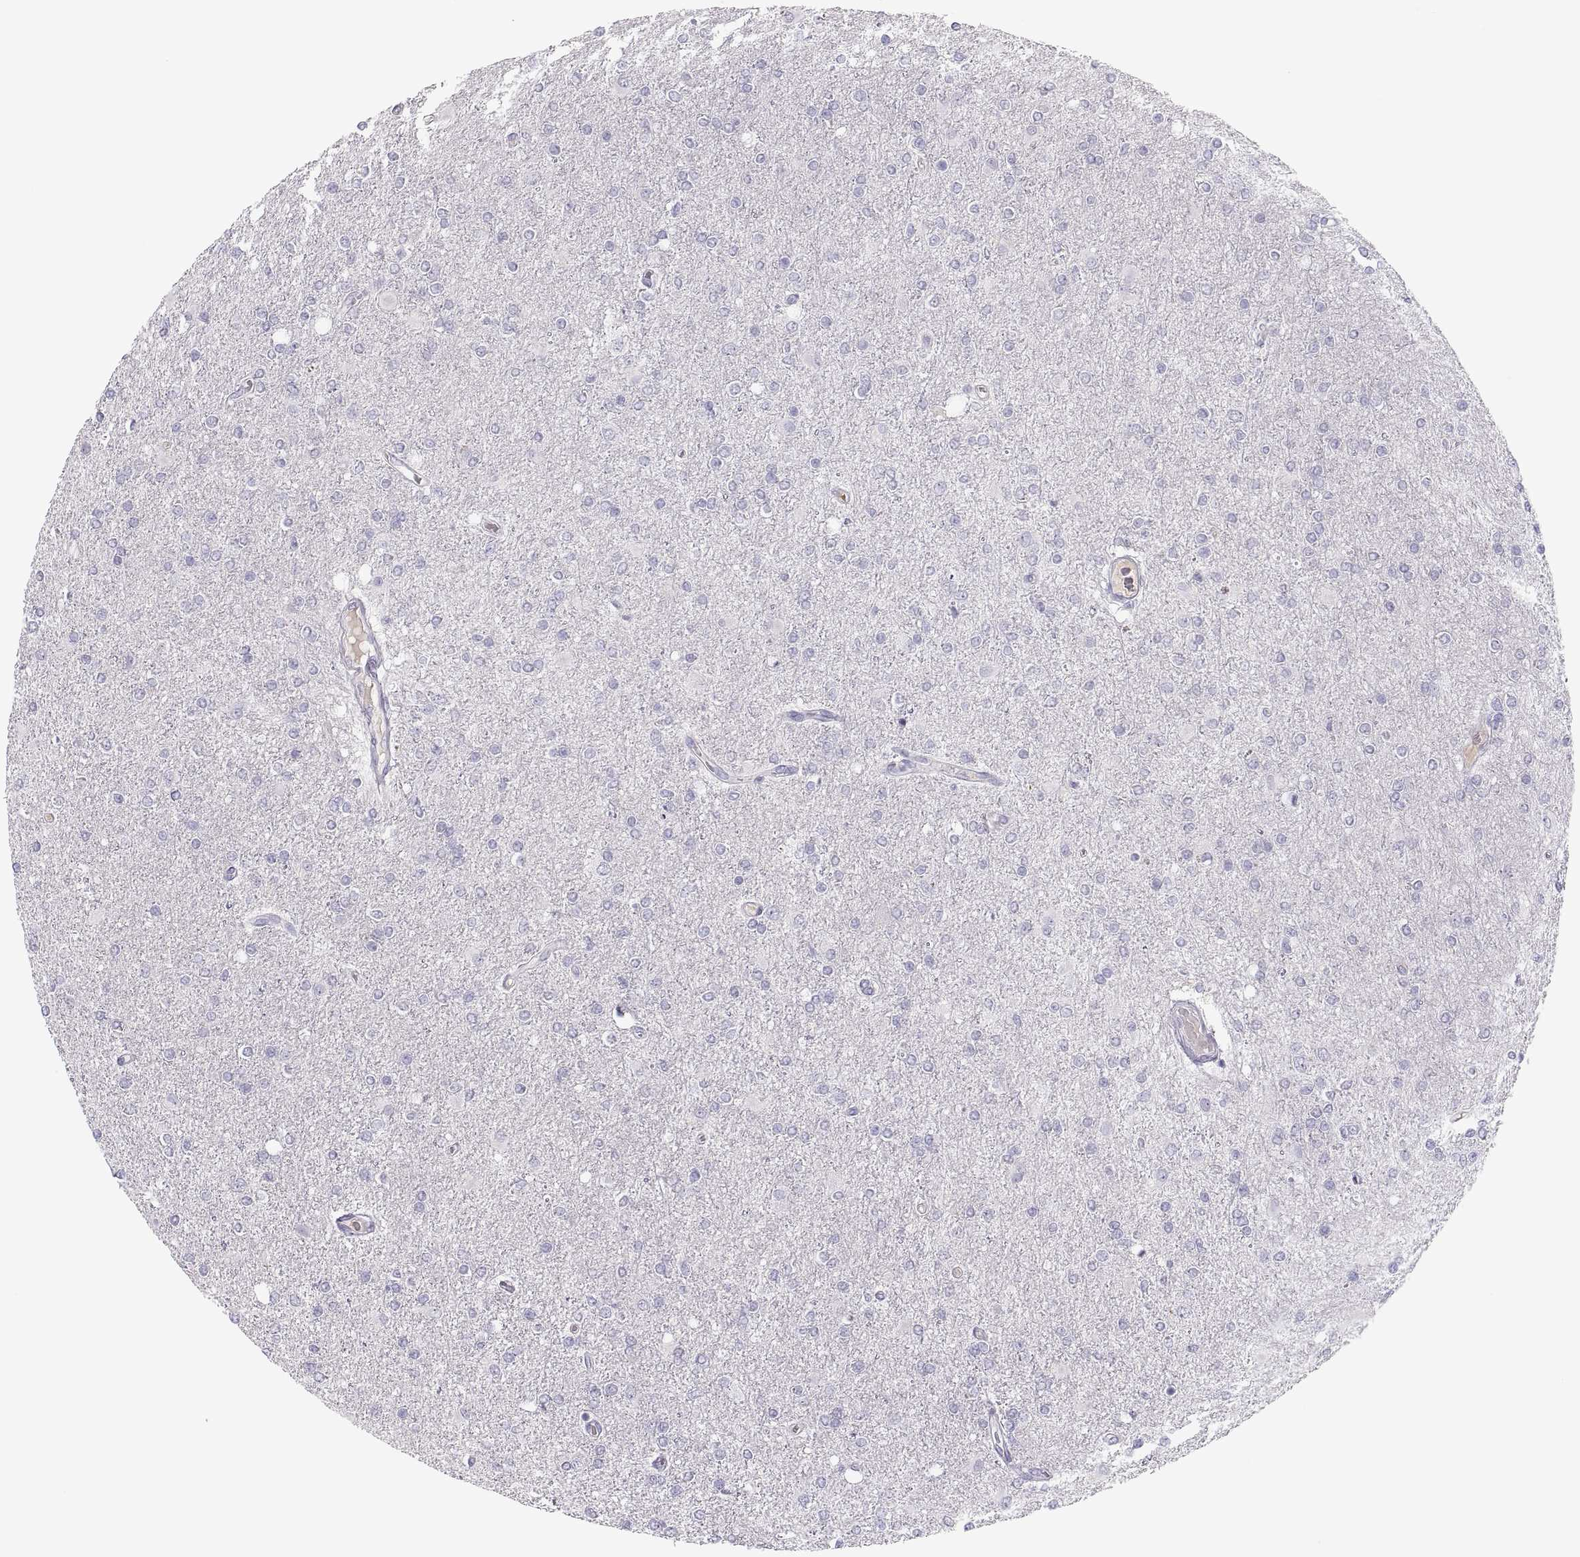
{"staining": {"intensity": "negative", "quantity": "none", "location": "none"}, "tissue": "glioma", "cell_type": "Tumor cells", "image_type": "cancer", "snomed": [{"axis": "morphology", "description": "Glioma, malignant, High grade"}, {"axis": "topography", "description": "Cerebral cortex"}], "caption": "Tumor cells are negative for protein expression in human high-grade glioma (malignant). (Brightfield microscopy of DAB immunohistochemistry (IHC) at high magnification).", "gene": "MAGEB2", "patient": {"sex": "male", "age": 70}}